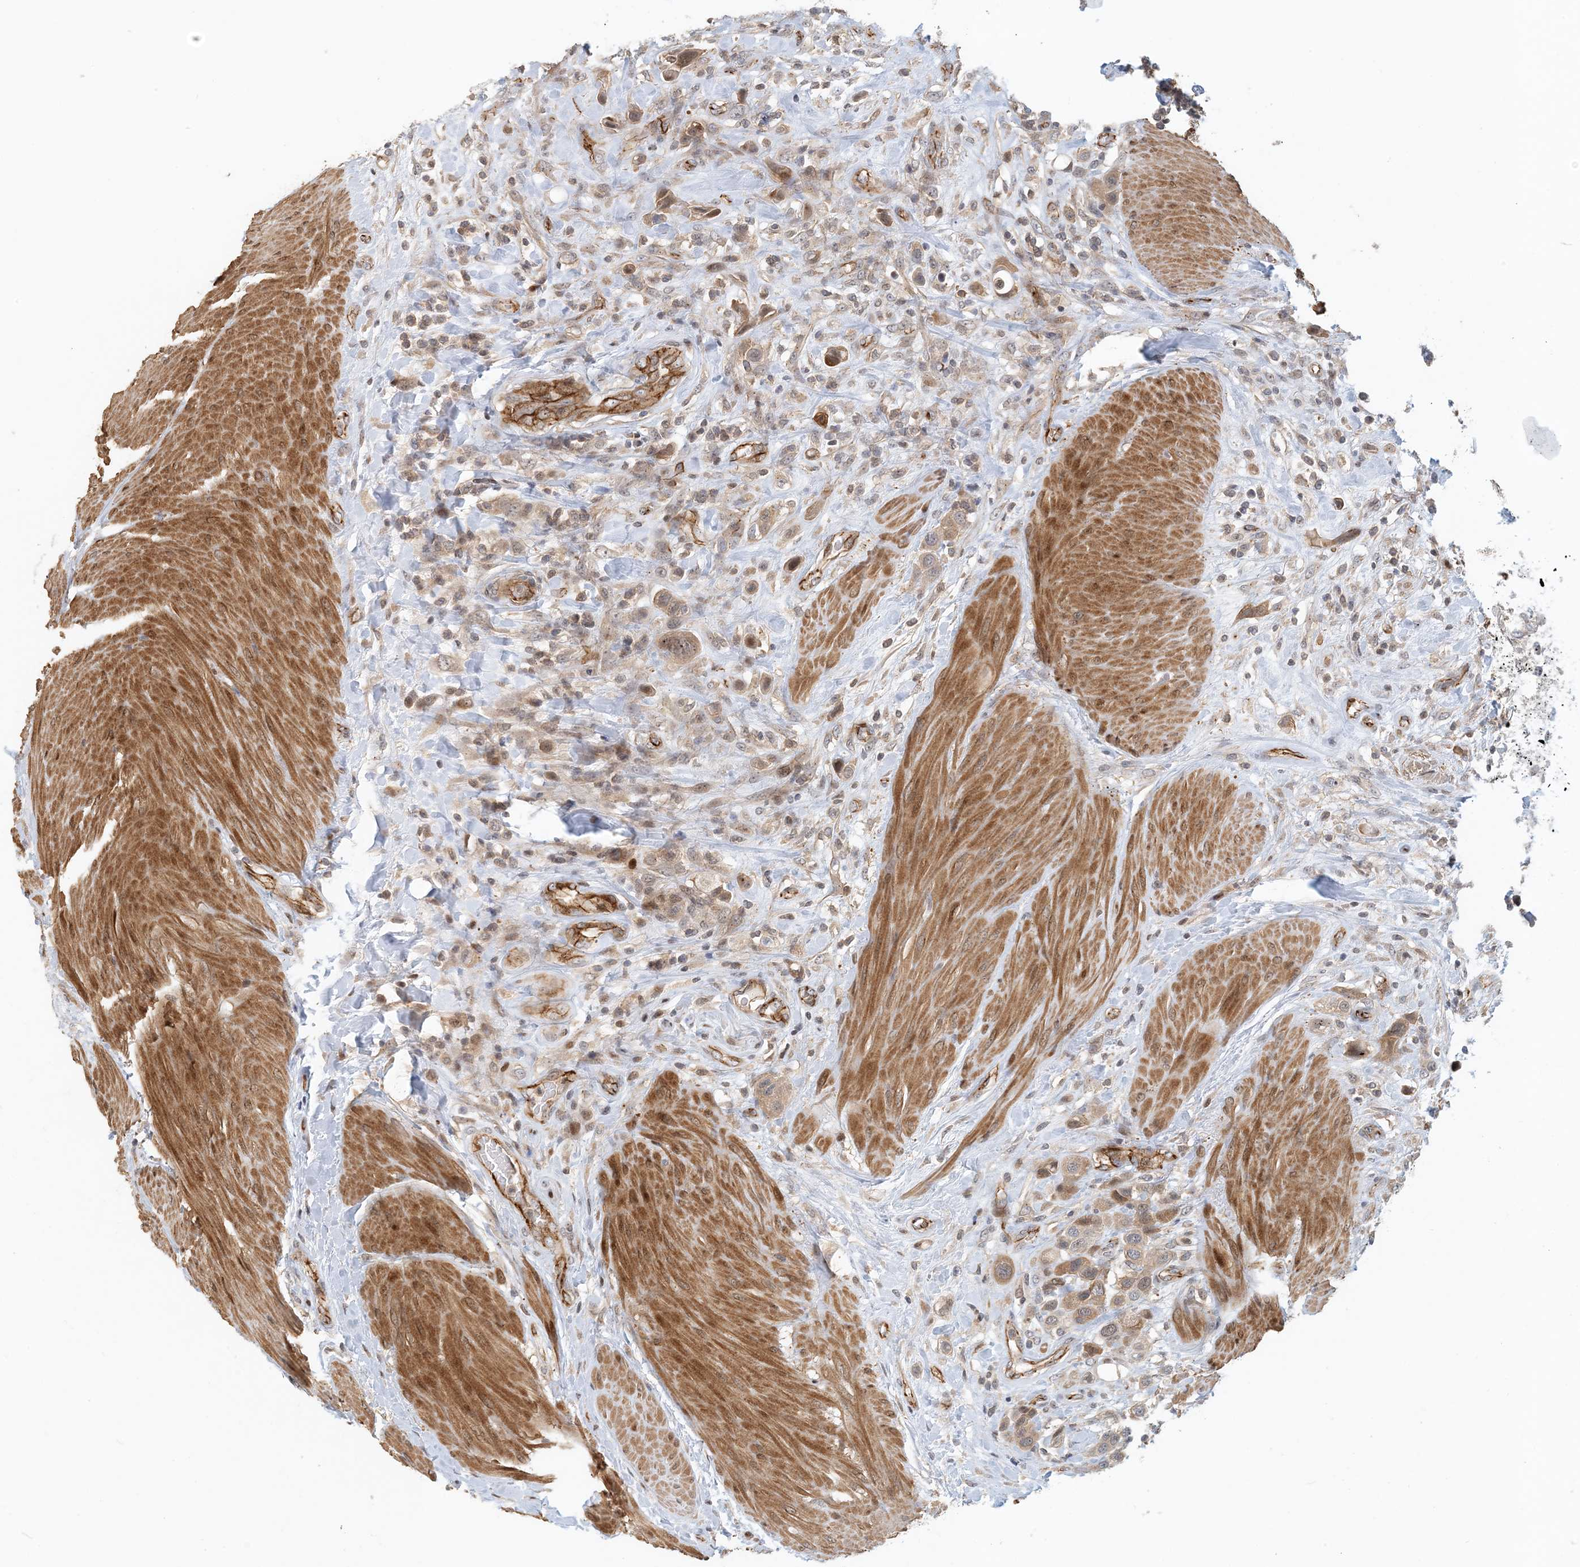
{"staining": {"intensity": "weak", "quantity": "25%-75%", "location": "cytoplasmic/membranous"}, "tissue": "urothelial cancer", "cell_type": "Tumor cells", "image_type": "cancer", "snomed": [{"axis": "morphology", "description": "Urothelial carcinoma, High grade"}, {"axis": "topography", "description": "Urinary bladder"}], "caption": "Weak cytoplasmic/membranous protein staining is appreciated in approximately 25%-75% of tumor cells in urothelial cancer.", "gene": "MAPKBP1", "patient": {"sex": "male", "age": 50}}